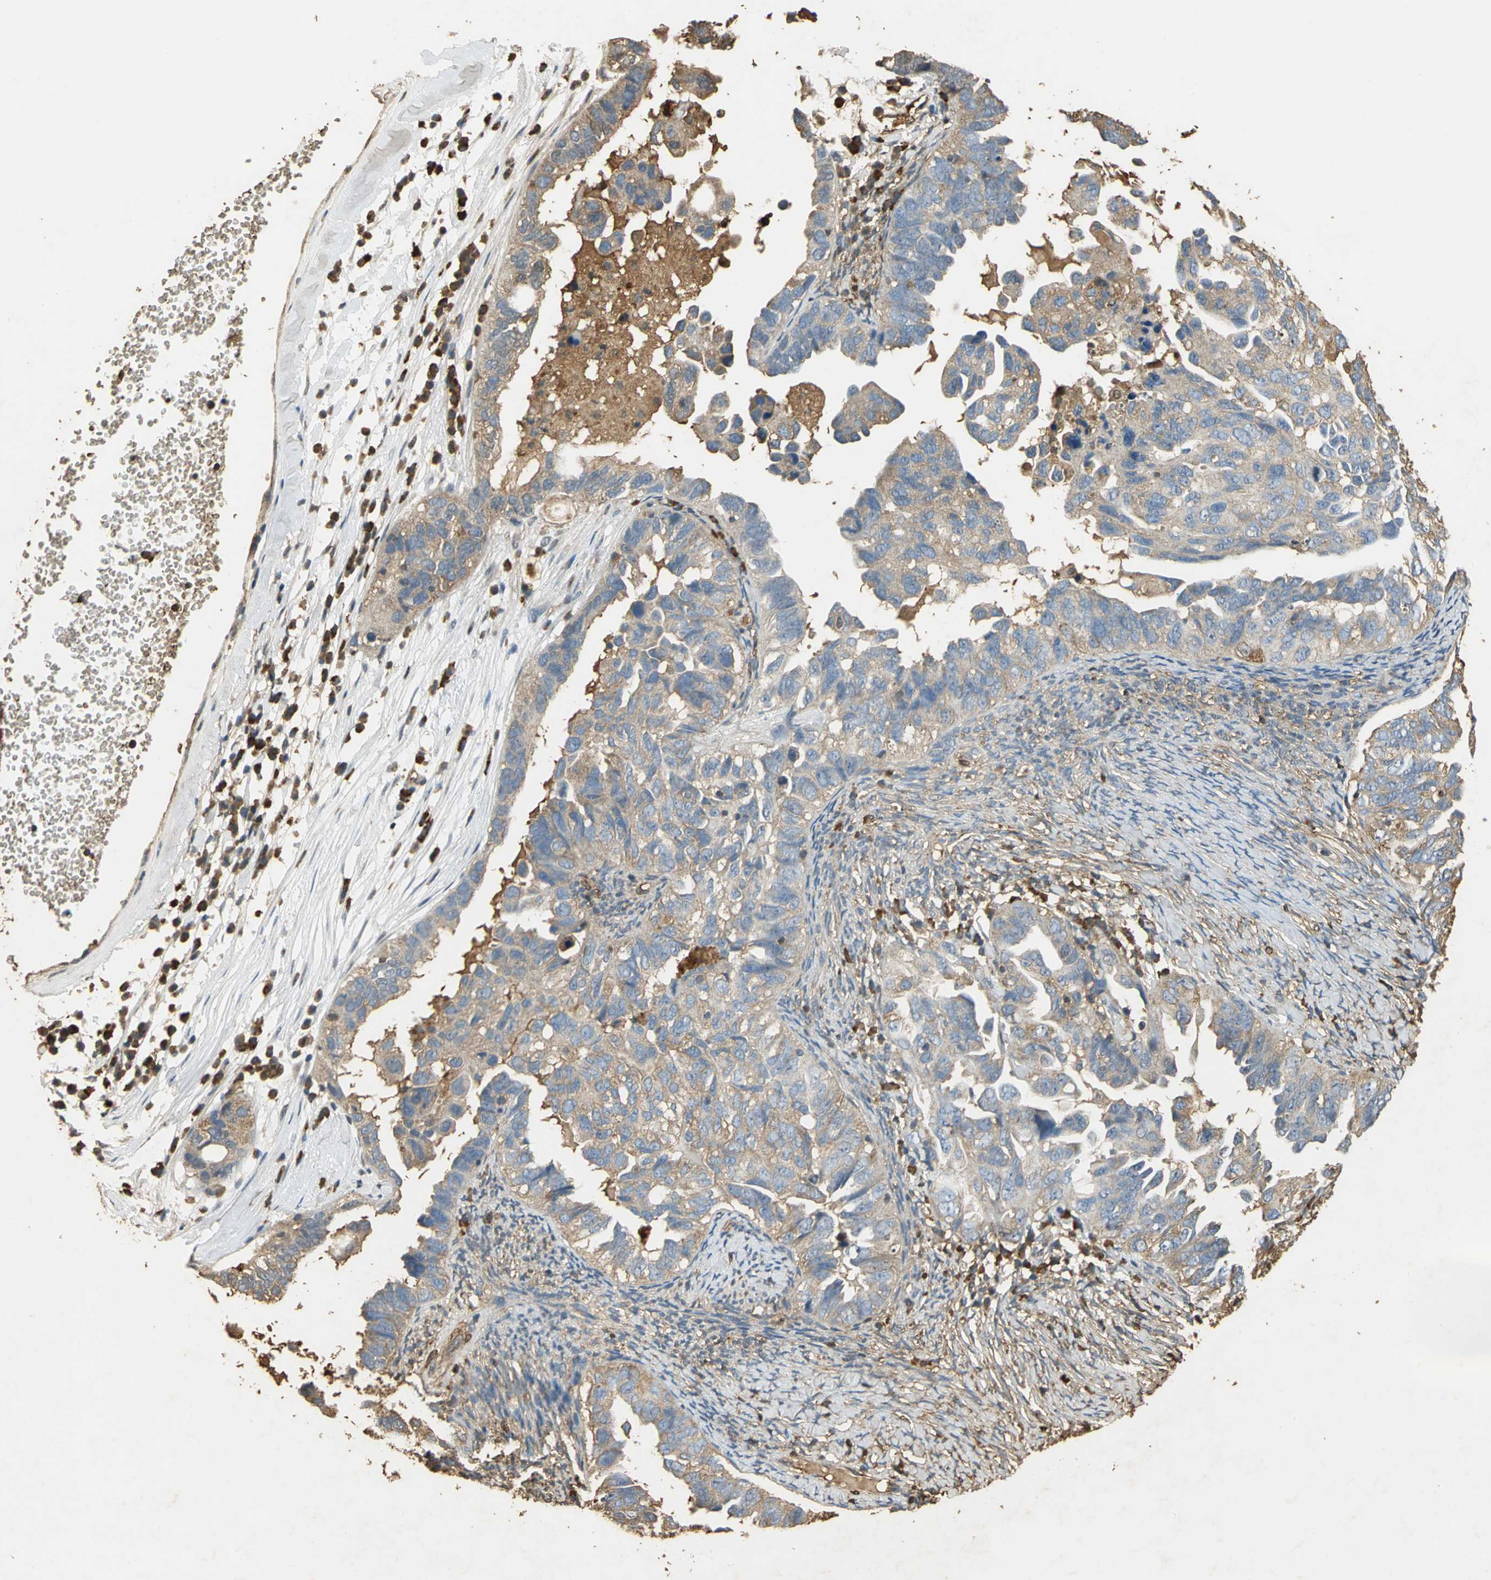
{"staining": {"intensity": "weak", "quantity": ">75%", "location": "cytoplasmic/membranous"}, "tissue": "ovarian cancer", "cell_type": "Tumor cells", "image_type": "cancer", "snomed": [{"axis": "morphology", "description": "Cystadenocarcinoma, serous, NOS"}, {"axis": "topography", "description": "Ovary"}], "caption": "Tumor cells reveal weak cytoplasmic/membranous positivity in about >75% of cells in serous cystadenocarcinoma (ovarian).", "gene": "GAPDH", "patient": {"sex": "female", "age": 82}}